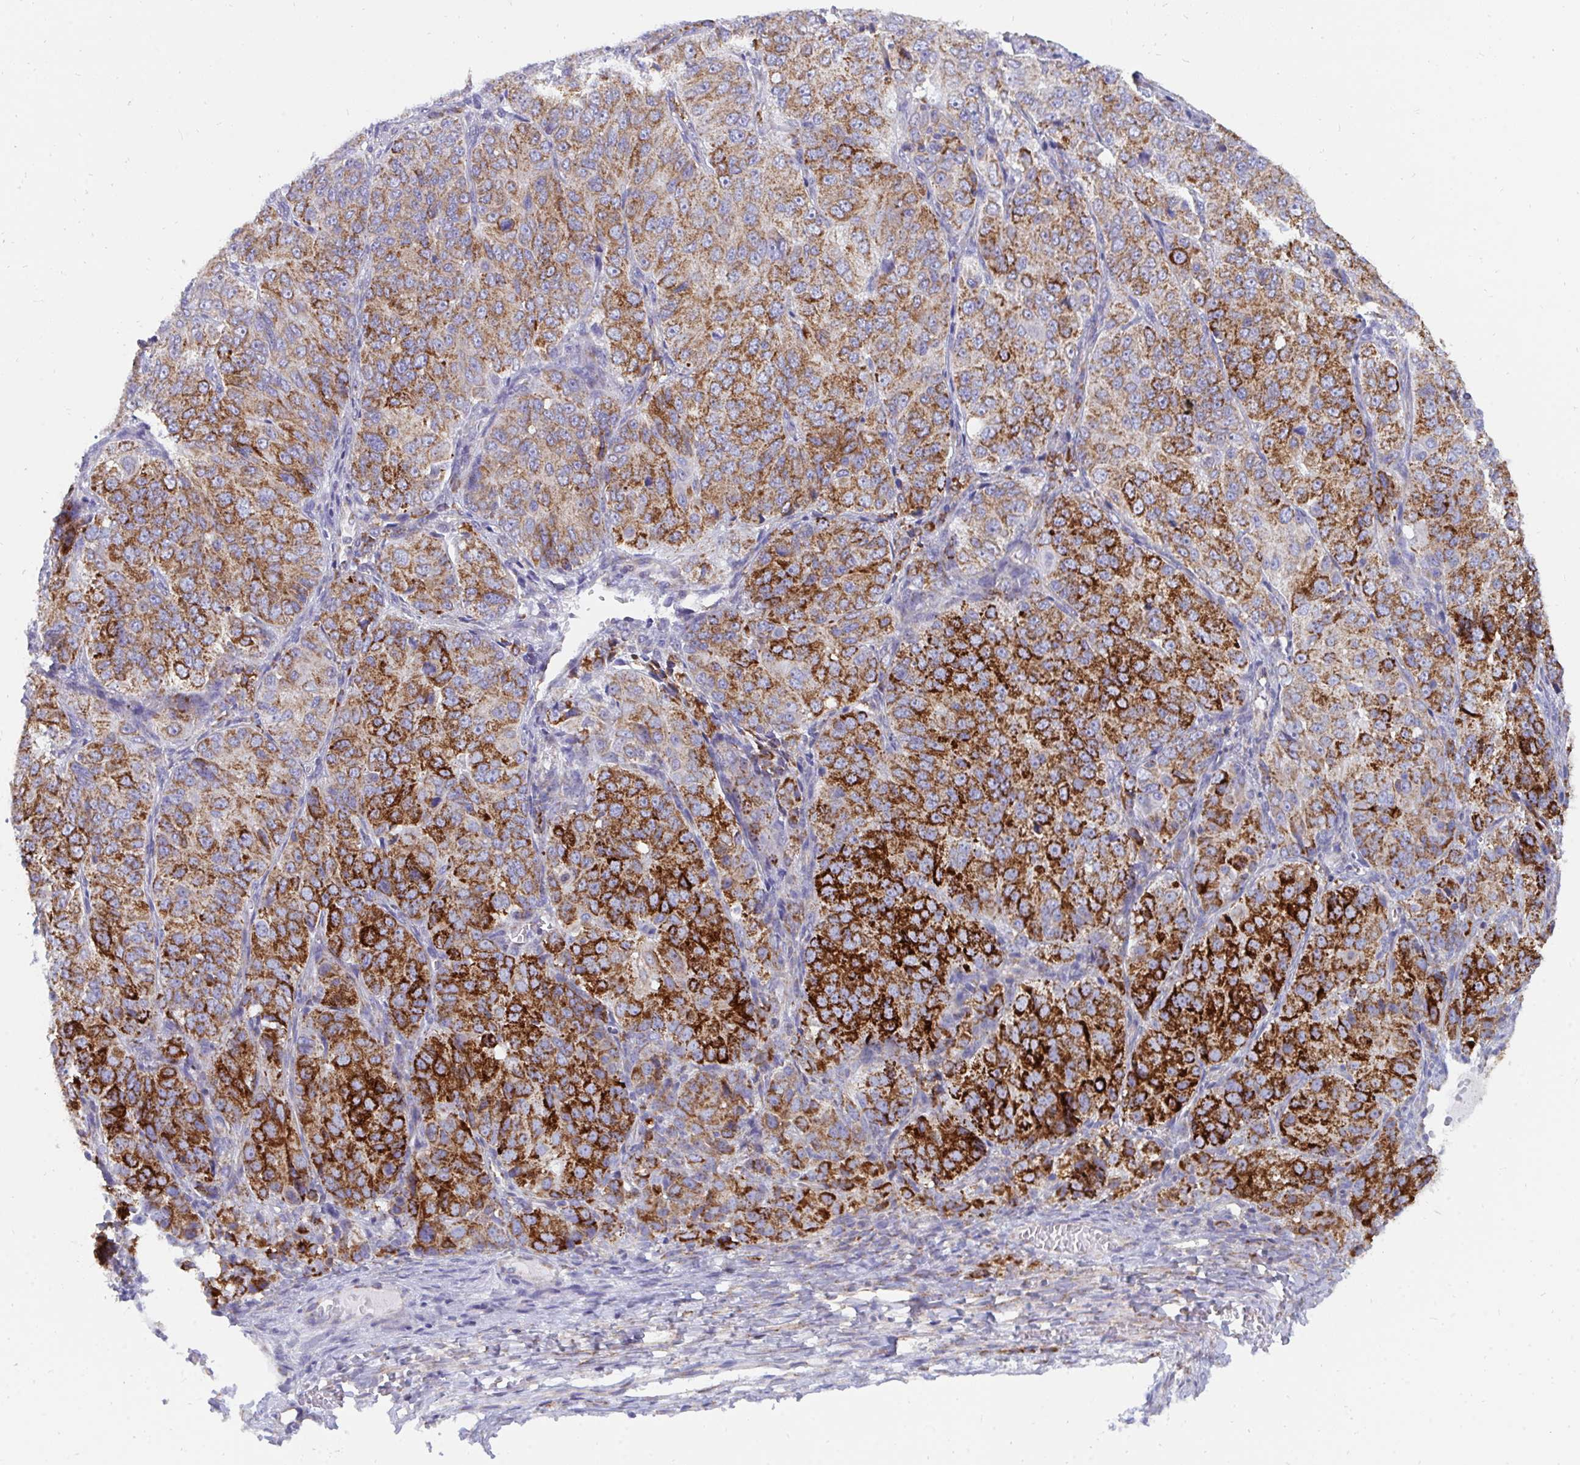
{"staining": {"intensity": "strong", "quantity": ">75%", "location": "cytoplasmic/membranous"}, "tissue": "ovarian cancer", "cell_type": "Tumor cells", "image_type": "cancer", "snomed": [{"axis": "morphology", "description": "Carcinoma, endometroid"}, {"axis": "topography", "description": "Ovary"}], "caption": "A histopathology image of human ovarian cancer stained for a protein exhibits strong cytoplasmic/membranous brown staining in tumor cells. The protein of interest is shown in brown color, while the nuclei are stained blue.", "gene": "PC", "patient": {"sex": "female", "age": 51}}